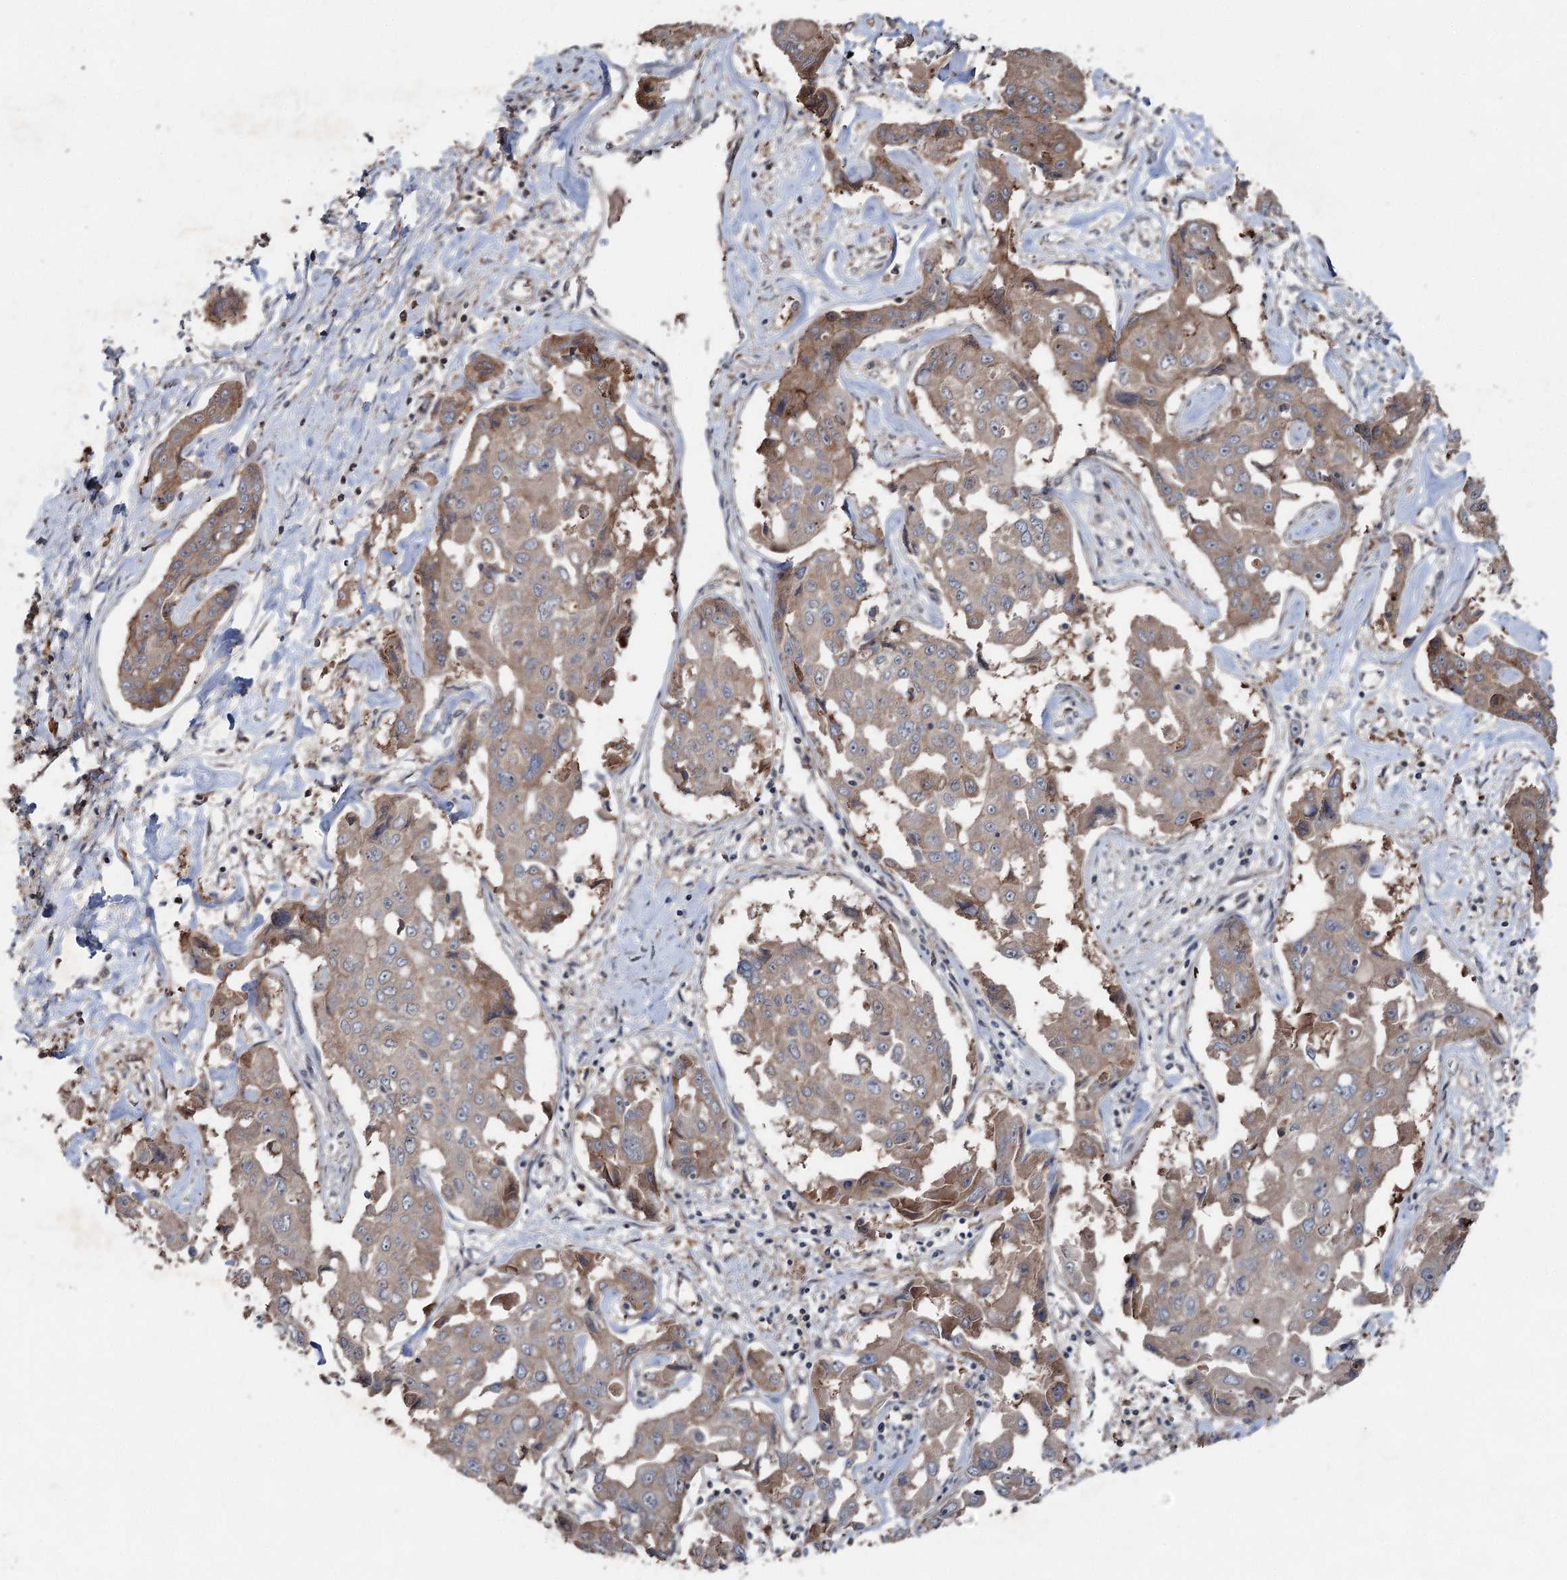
{"staining": {"intensity": "moderate", "quantity": "25%-75%", "location": "cytoplasmic/membranous"}, "tissue": "liver cancer", "cell_type": "Tumor cells", "image_type": "cancer", "snomed": [{"axis": "morphology", "description": "Cholangiocarcinoma"}, {"axis": "topography", "description": "Liver"}], "caption": "About 25%-75% of tumor cells in human cholangiocarcinoma (liver) show moderate cytoplasmic/membranous protein expression as visualized by brown immunohistochemical staining.", "gene": "MAPK8IP2", "patient": {"sex": "male", "age": 59}}